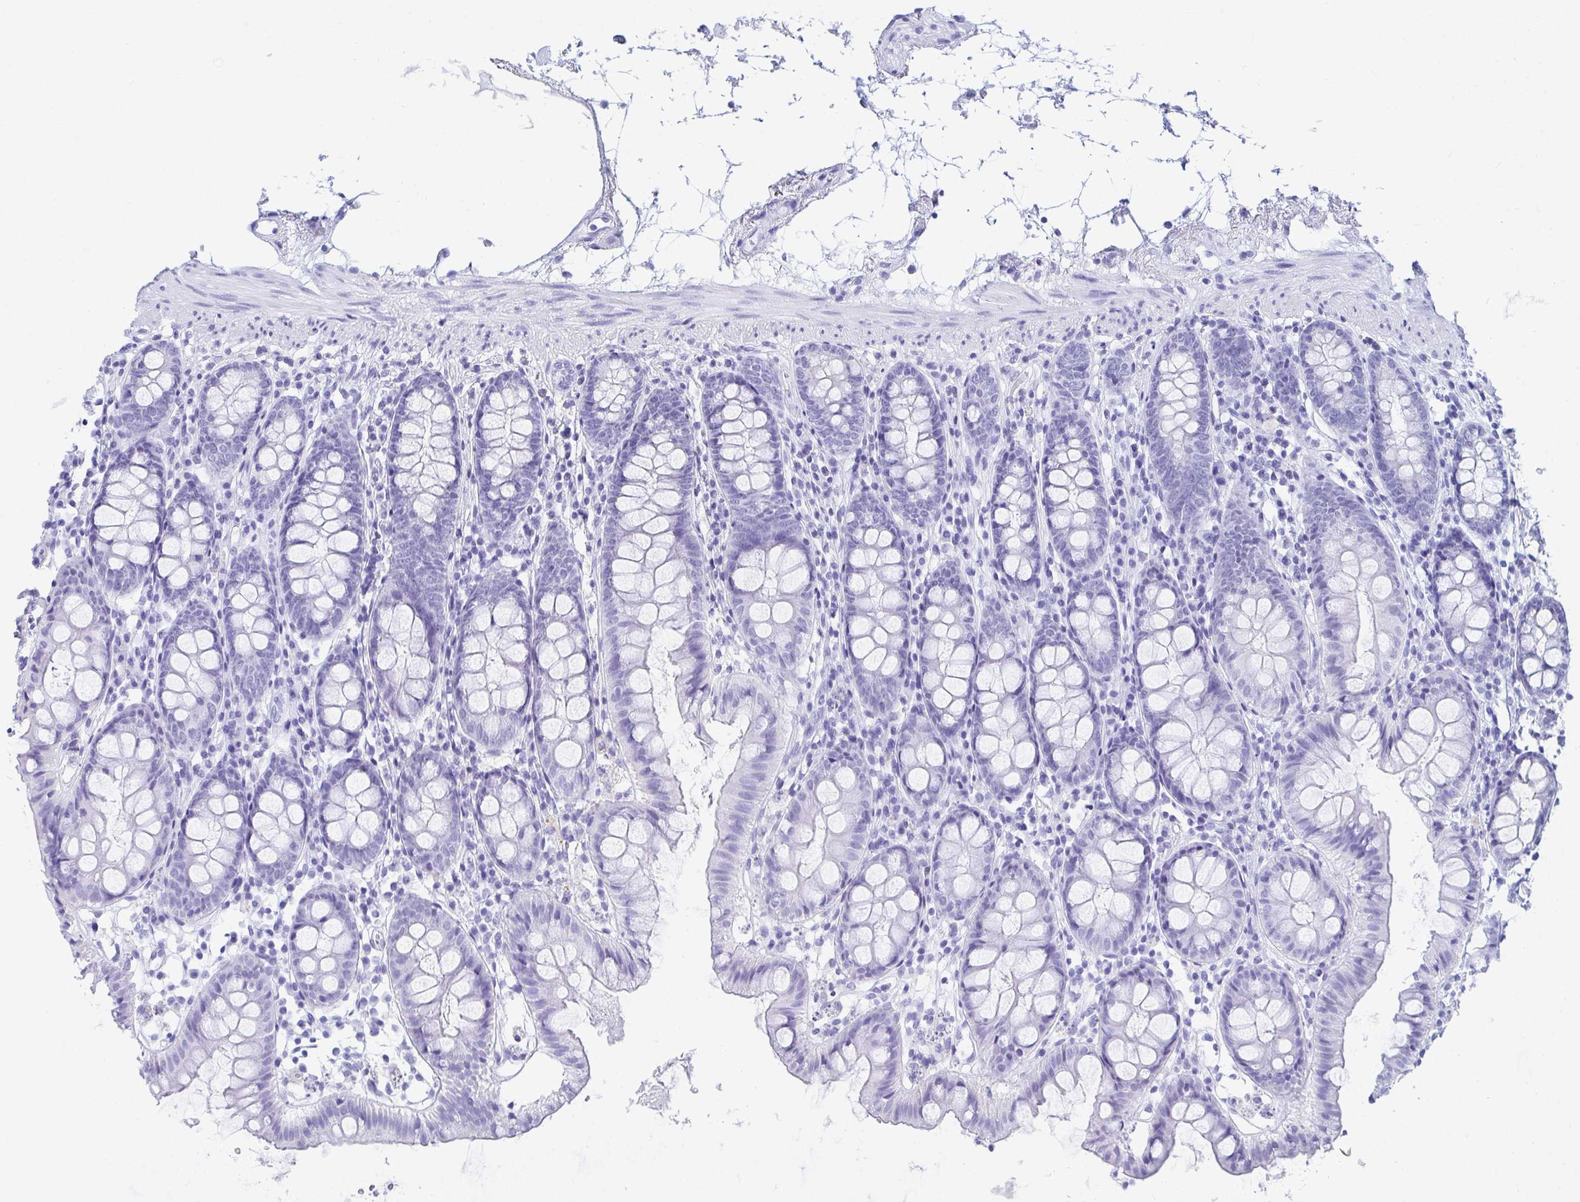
{"staining": {"intensity": "negative", "quantity": "none", "location": "none"}, "tissue": "colon", "cell_type": "Endothelial cells", "image_type": "normal", "snomed": [{"axis": "morphology", "description": "Normal tissue, NOS"}, {"axis": "topography", "description": "Colon"}], "caption": "An image of colon stained for a protein reveals no brown staining in endothelial cells.", "gene": "PC", "patient": {"sex": "female", "age": 84}}